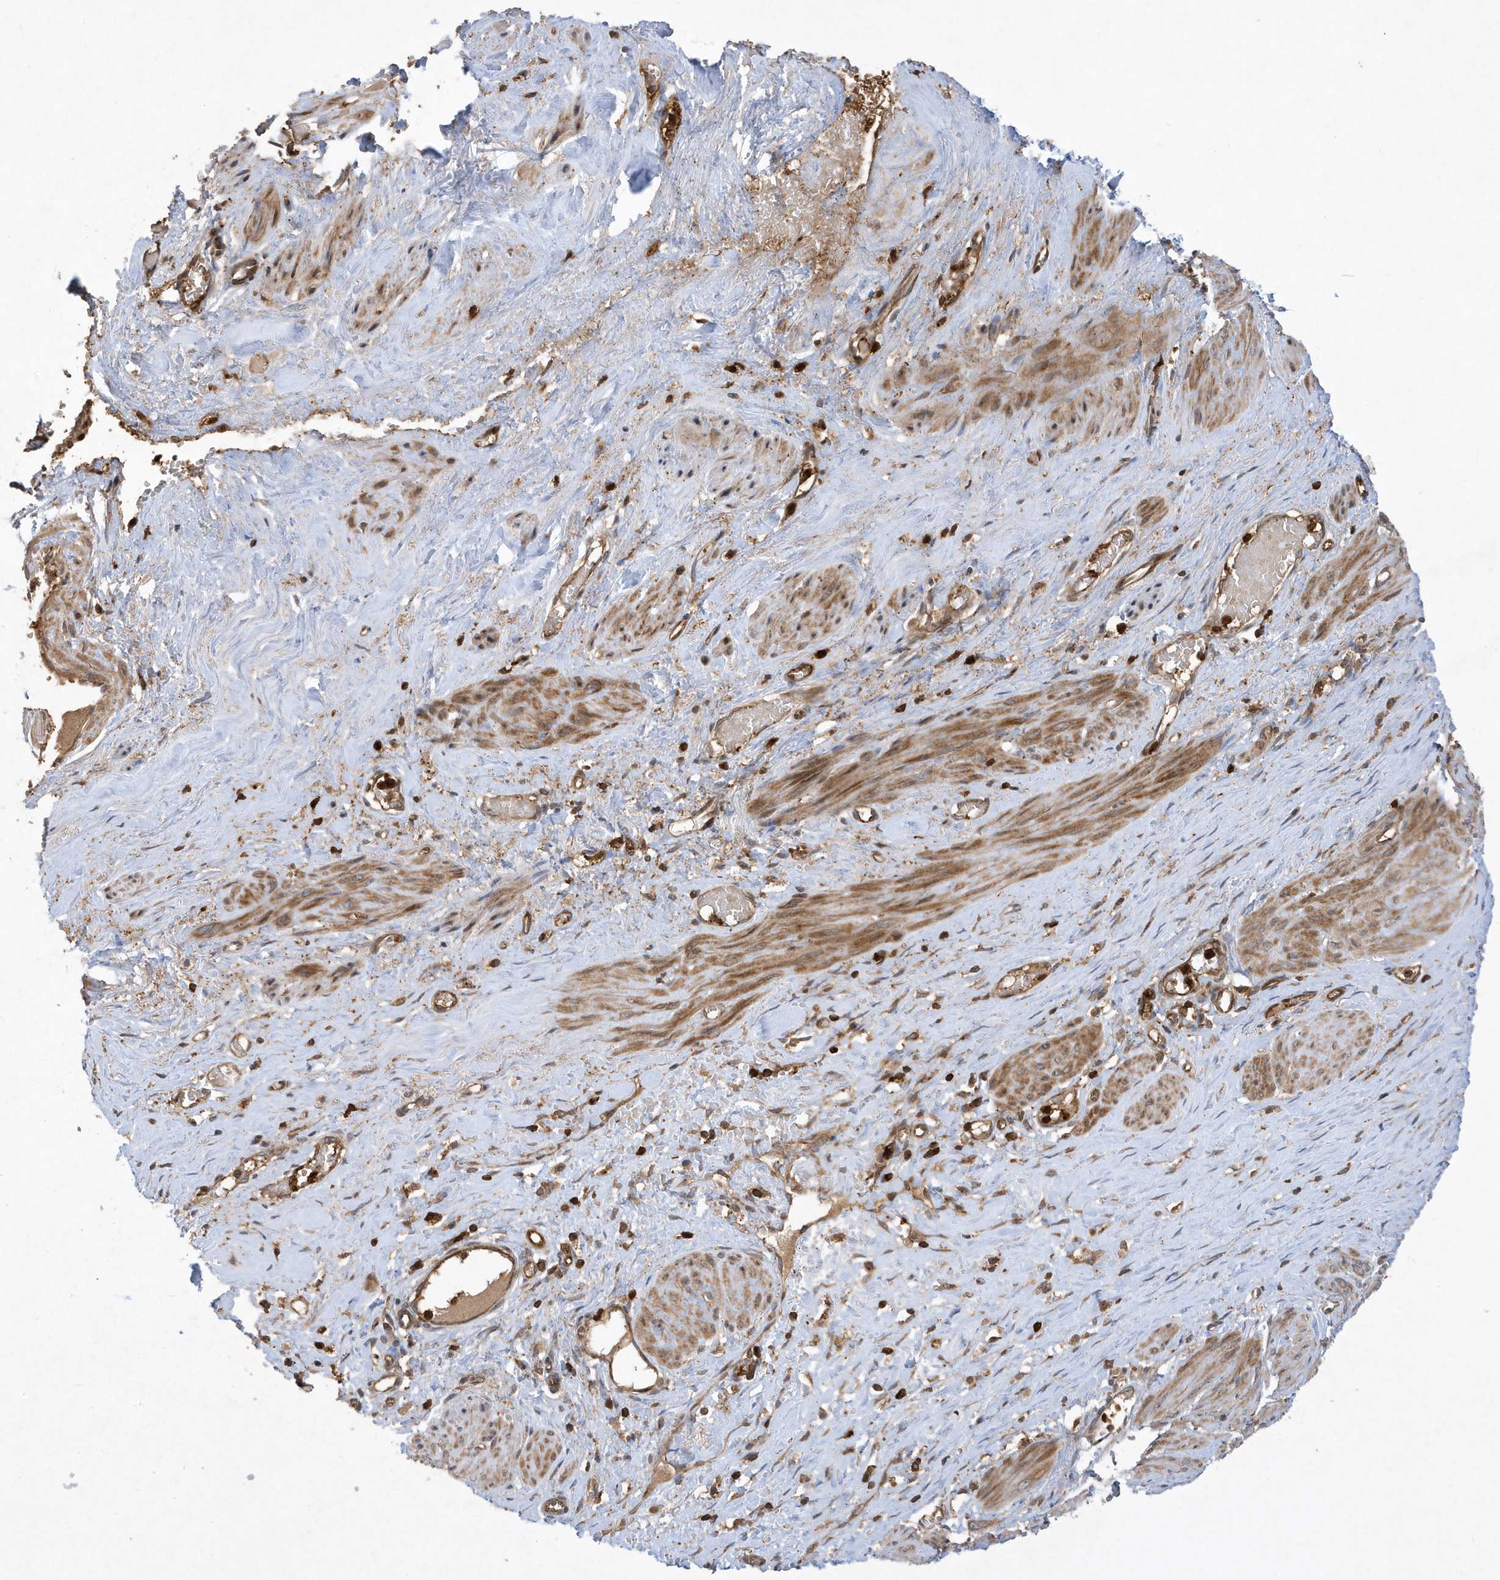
{"staining": {"intensity": "moderate", "quantity": ">75%", "location": "cytoplasmic/membranous"}, "tissue": "smooth muscle", "cell_type": "Smooth muscle cells", "image_type": "normal", "snomed": [{"axis": "morphology", "description": "Normal tissue, NOS"}, {"axis": "topography", "description": "Endometrium"}], "caption": "Normal smooth muscle shows moderate cytoplasmic/membranous positivity in approximately >75% of smooth muscle cells, visualized by immunohistochemistry.", "gene": "LAPTM4A", "patient": {"sex": "female", "age": 33}}